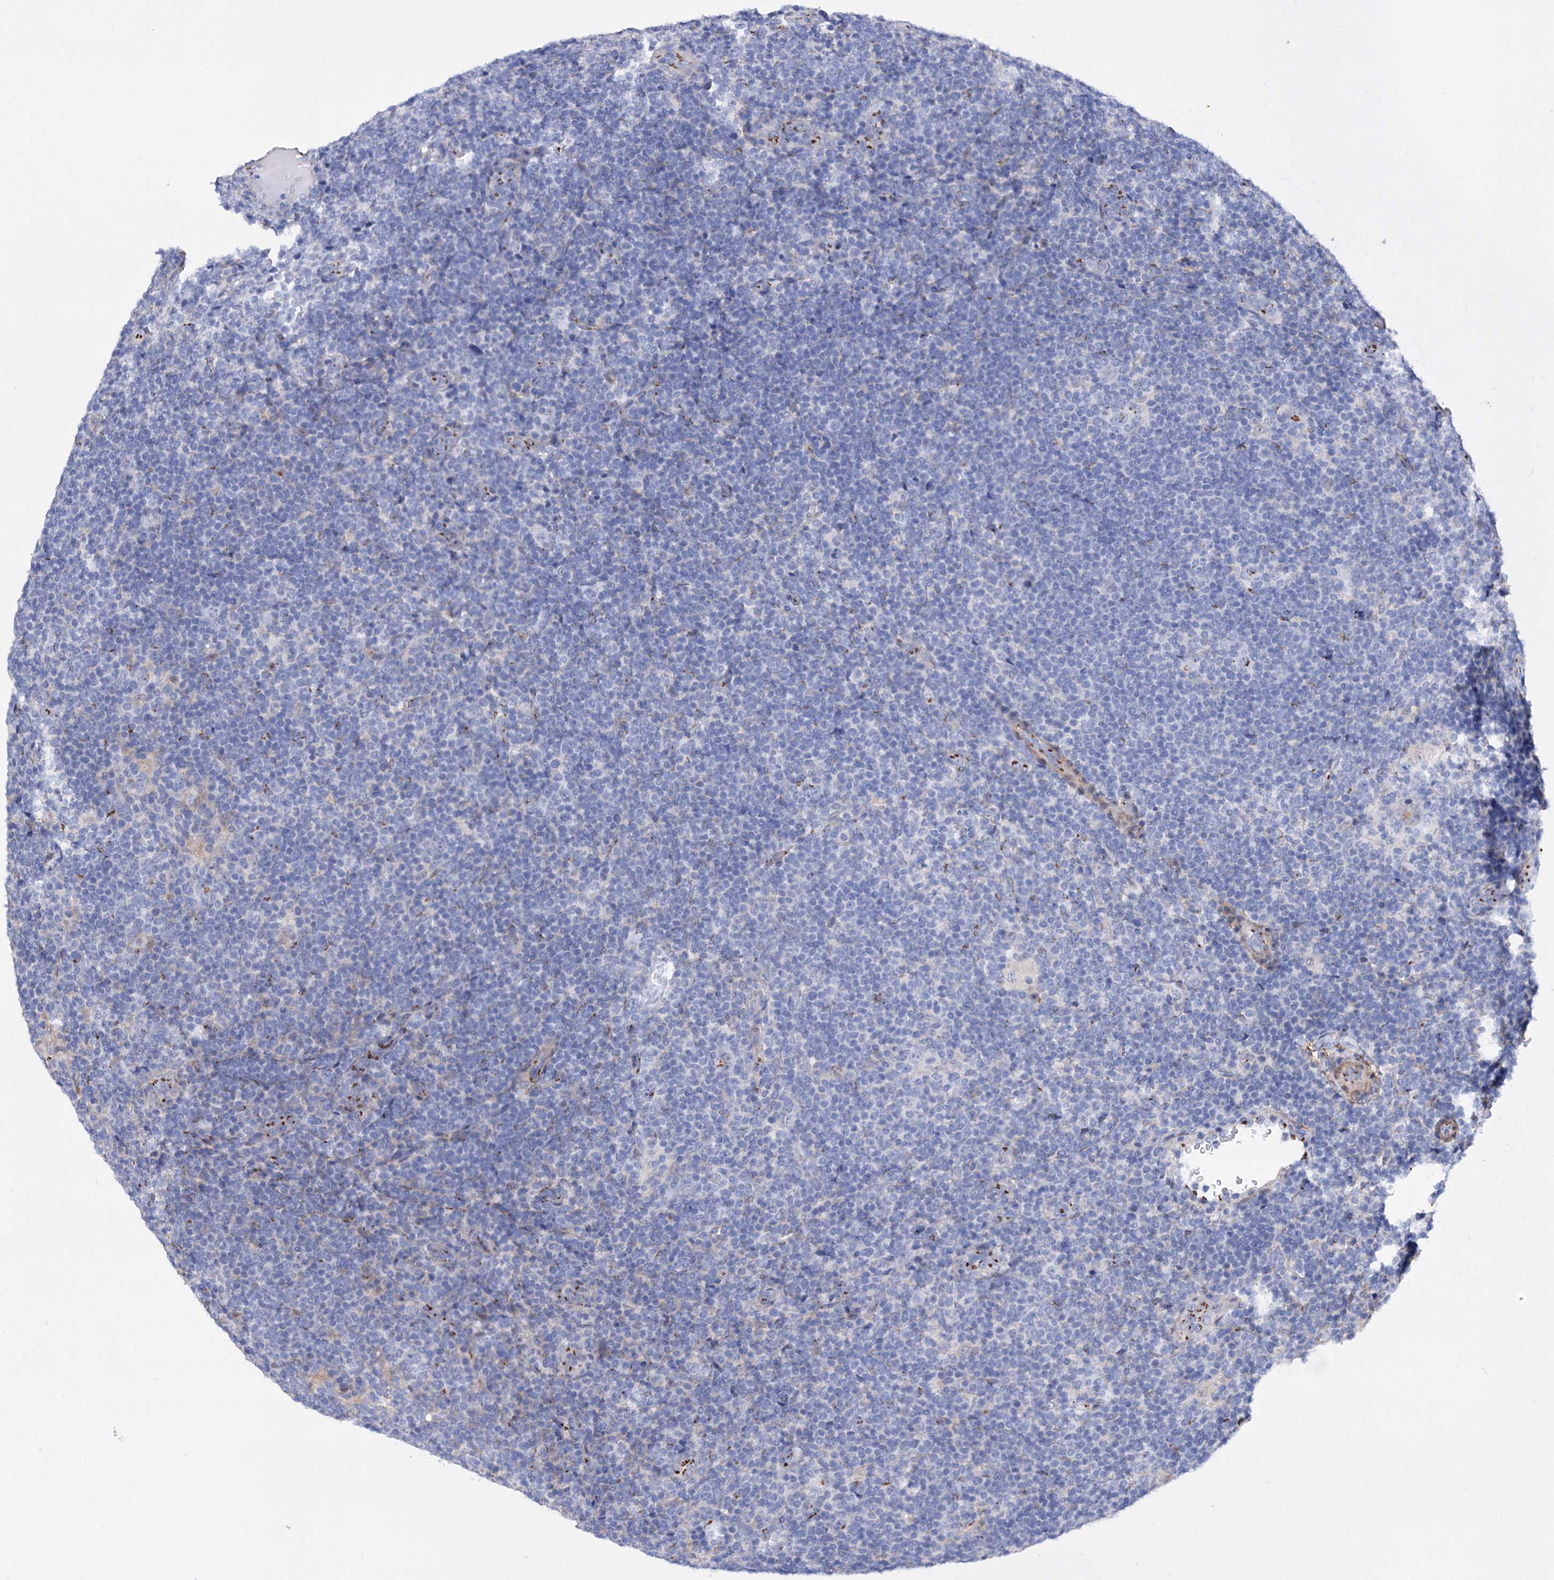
{"staining": {"intensity": "moderate", "quantity": ">75%", "location": "cytoplasmic/membranous"}, "tissue": "lymphoma", "cell_type": "Tumor cells", "image_type": "cancer", "snomed": [{"axis": "morphology", "description": "Hodgkin's disease, NOS"}, {"axis": "topography", "description": "Lymph node"}], "caption": "Approximately >75% of tumor cells in Hodgkin's disease display moderate cytoplasmic/membranous protein staining as visualized by brown immunohistochemical staining.", "gene": "C11orf96", "patient": {"sex": "female", "age": 57}}